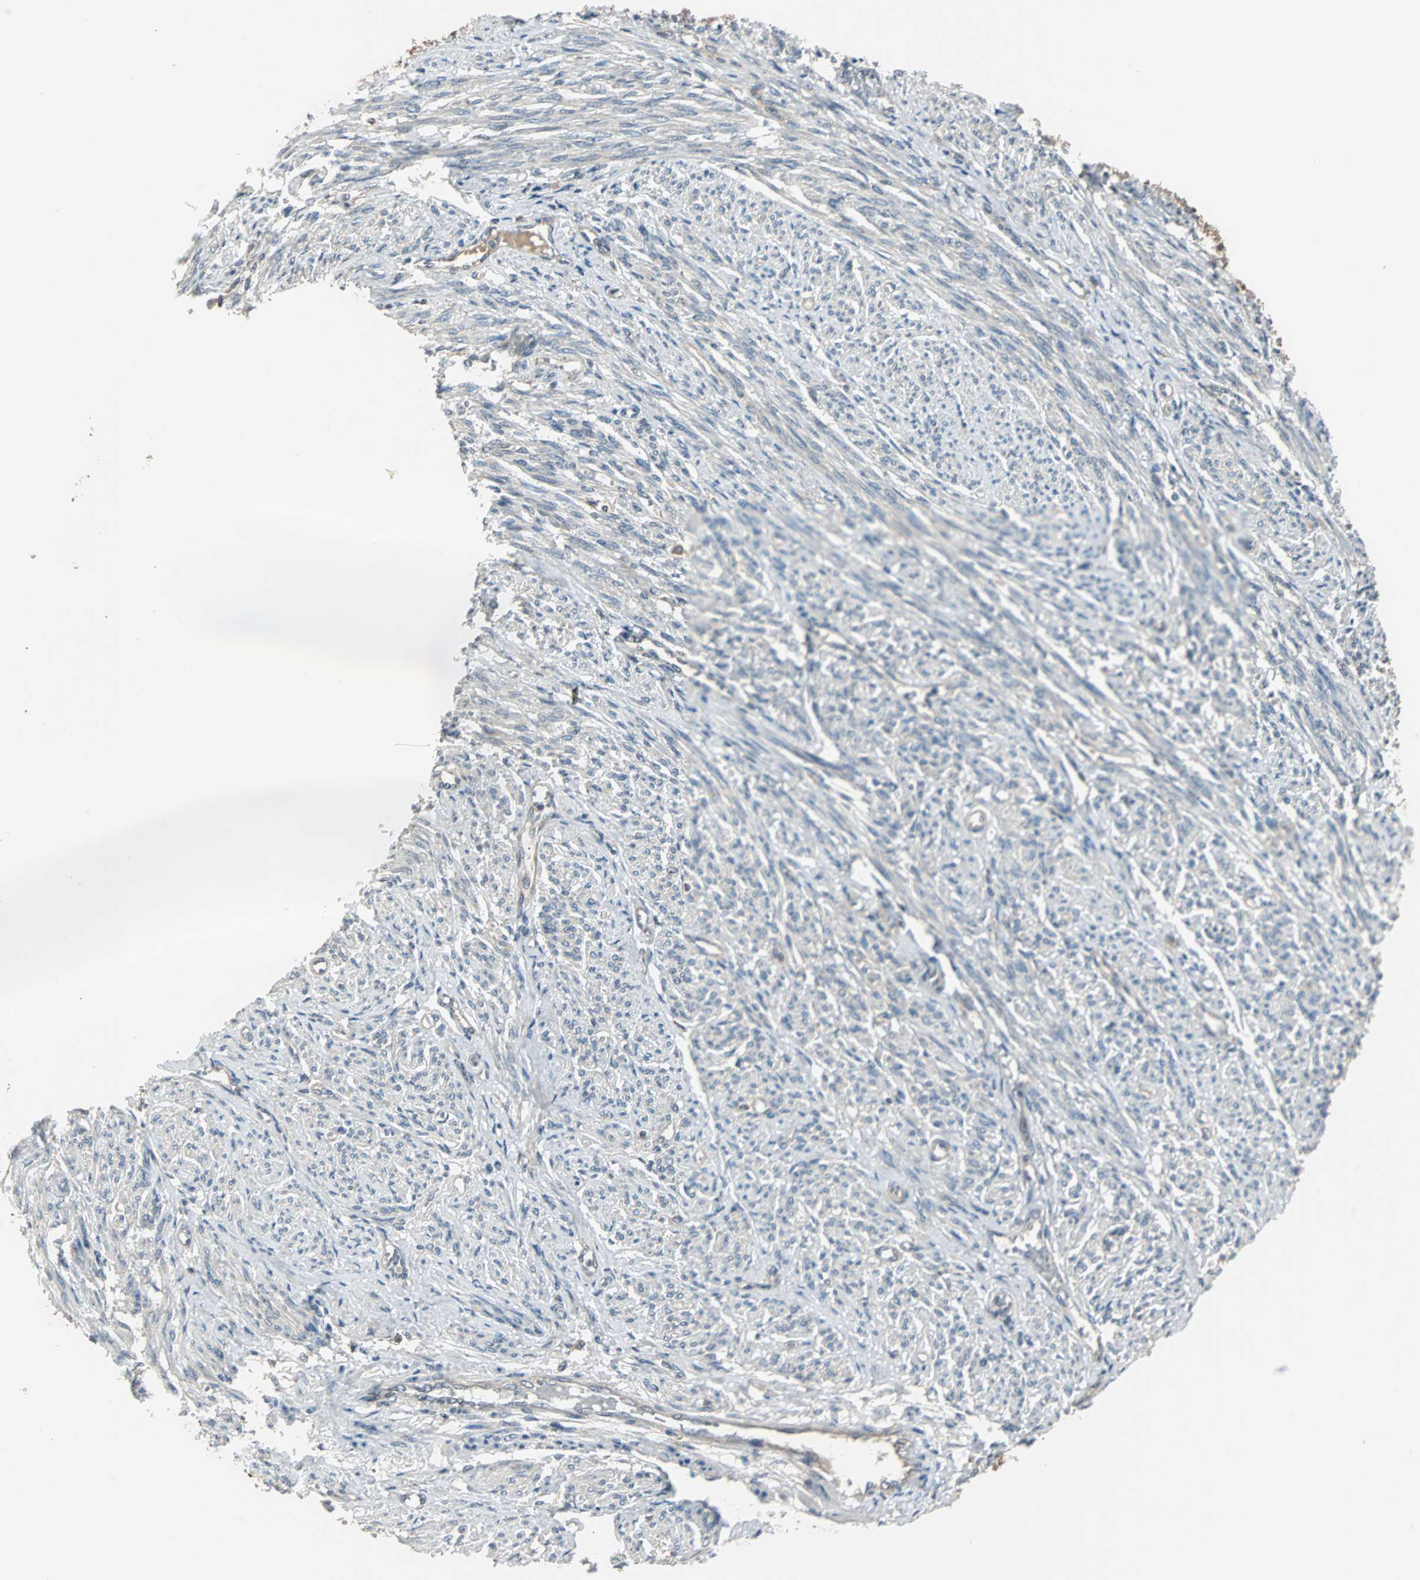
{"staining": {"intensity": "weak", "quantity": ">75%", "location": "cytoplasmic/membranous"}, "tissue": "smooth muscle", "cell_type": "Smooth muscle cells", "image_type": "normal", "snomed": [{"axis": "morphology", "description": "Normal tissue, NOS"}, {"axis": "topography", "description": "Smooth muscle"}], "caption": "A high-resolution histopathology image shows IHC staining of unremarkable smooth muscle, which shows weak cytoplasmic/membranous expression in about >75% of smooth muscle cells. Nuclei are stained in blue.", "gene": "ARF1", "patient": {"sex": "female", "age": 65}}